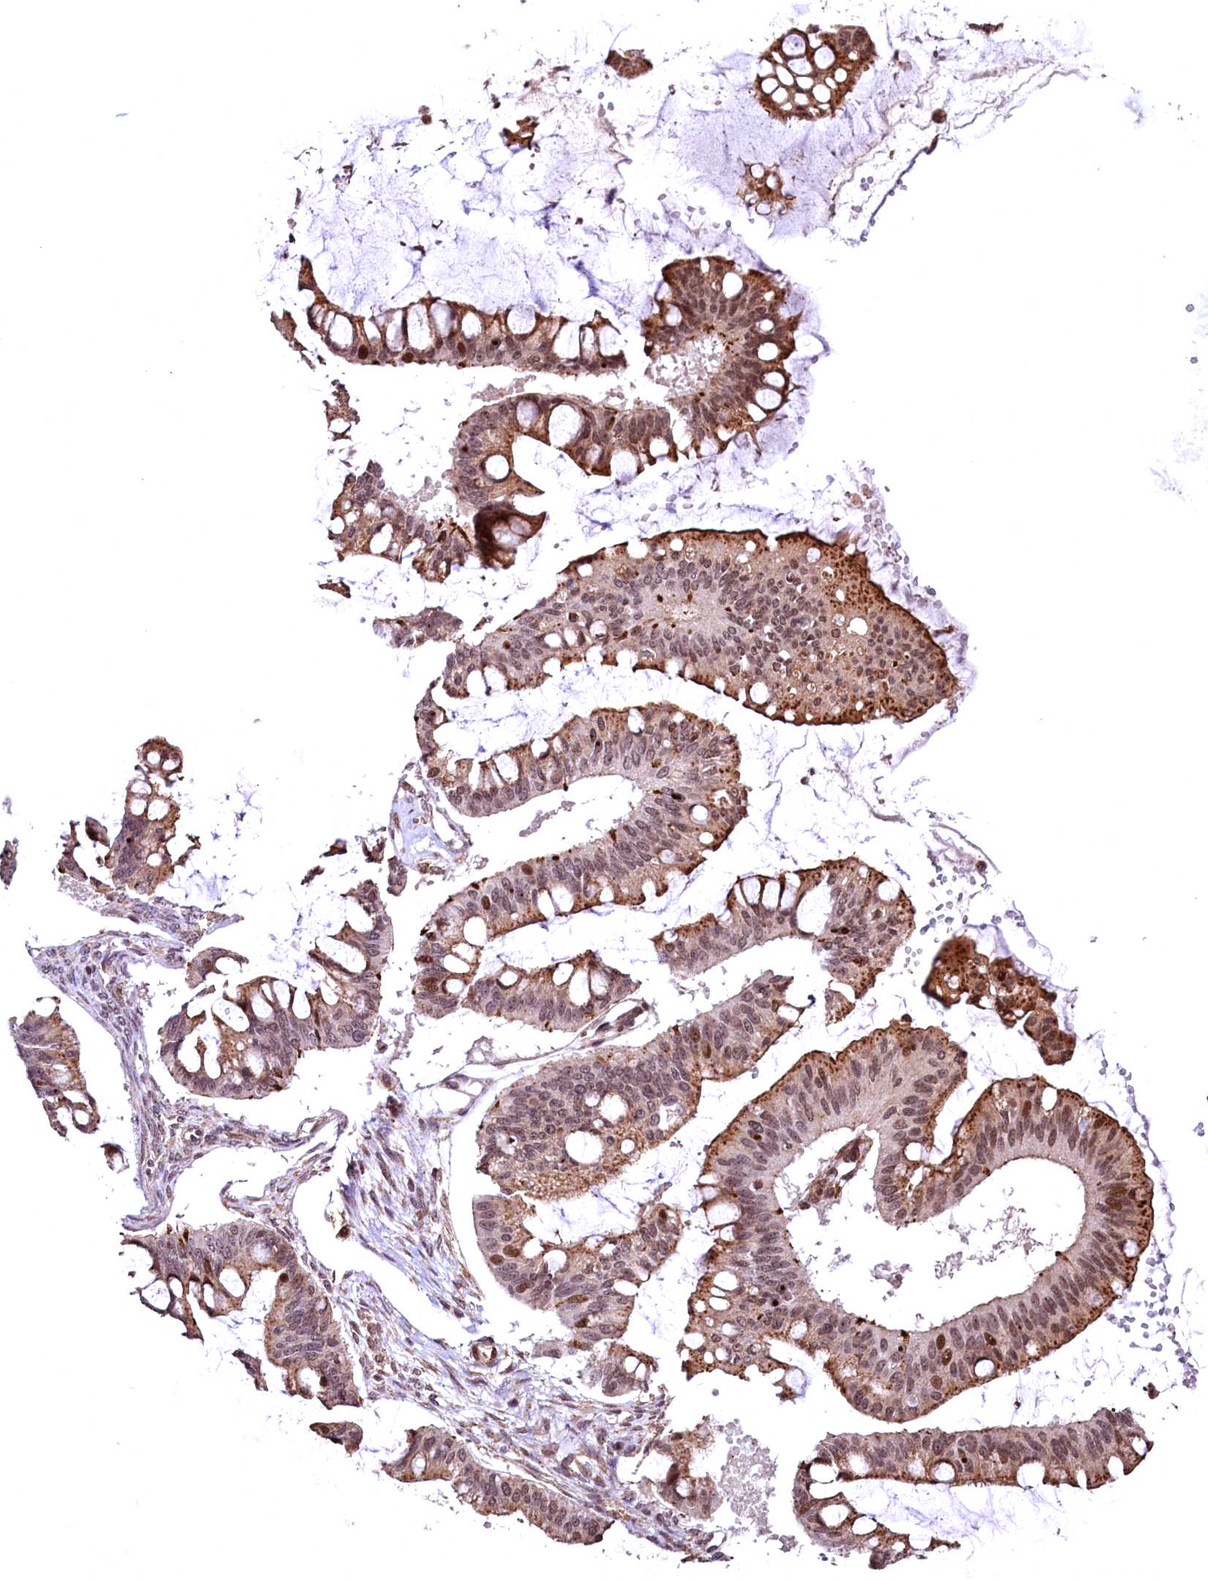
{"staining": {"intensity": "moderate", "quantity": ">75%", "location": "cytoplasmic/membranous,nuclear"}, "tissue": "ovarian cancer", "cell_type": "Tumor cells", "image_type": "cancer", "snomed": [{"axis": "morphology", "description": "Cystadenocarcinoma, mucinous, NOS"}, {"axis": "topography", "description": "Ovary"}], "caption": "Immunohistochemistry (IHC) staining of ovarian cancer, which displays medium levels of moderate cytoplasmic/membranous and nuclear staining in about >75% of tumor cells indicating moderate cytoplasmic/membranous and nuclear protein expression. The staining was performed using DAB (brown) for protein detection and nuclei were counterstained in hematoxylin (blue).", "gene": "PDS5B", "patient": {"sex": "female", "age": 73}}